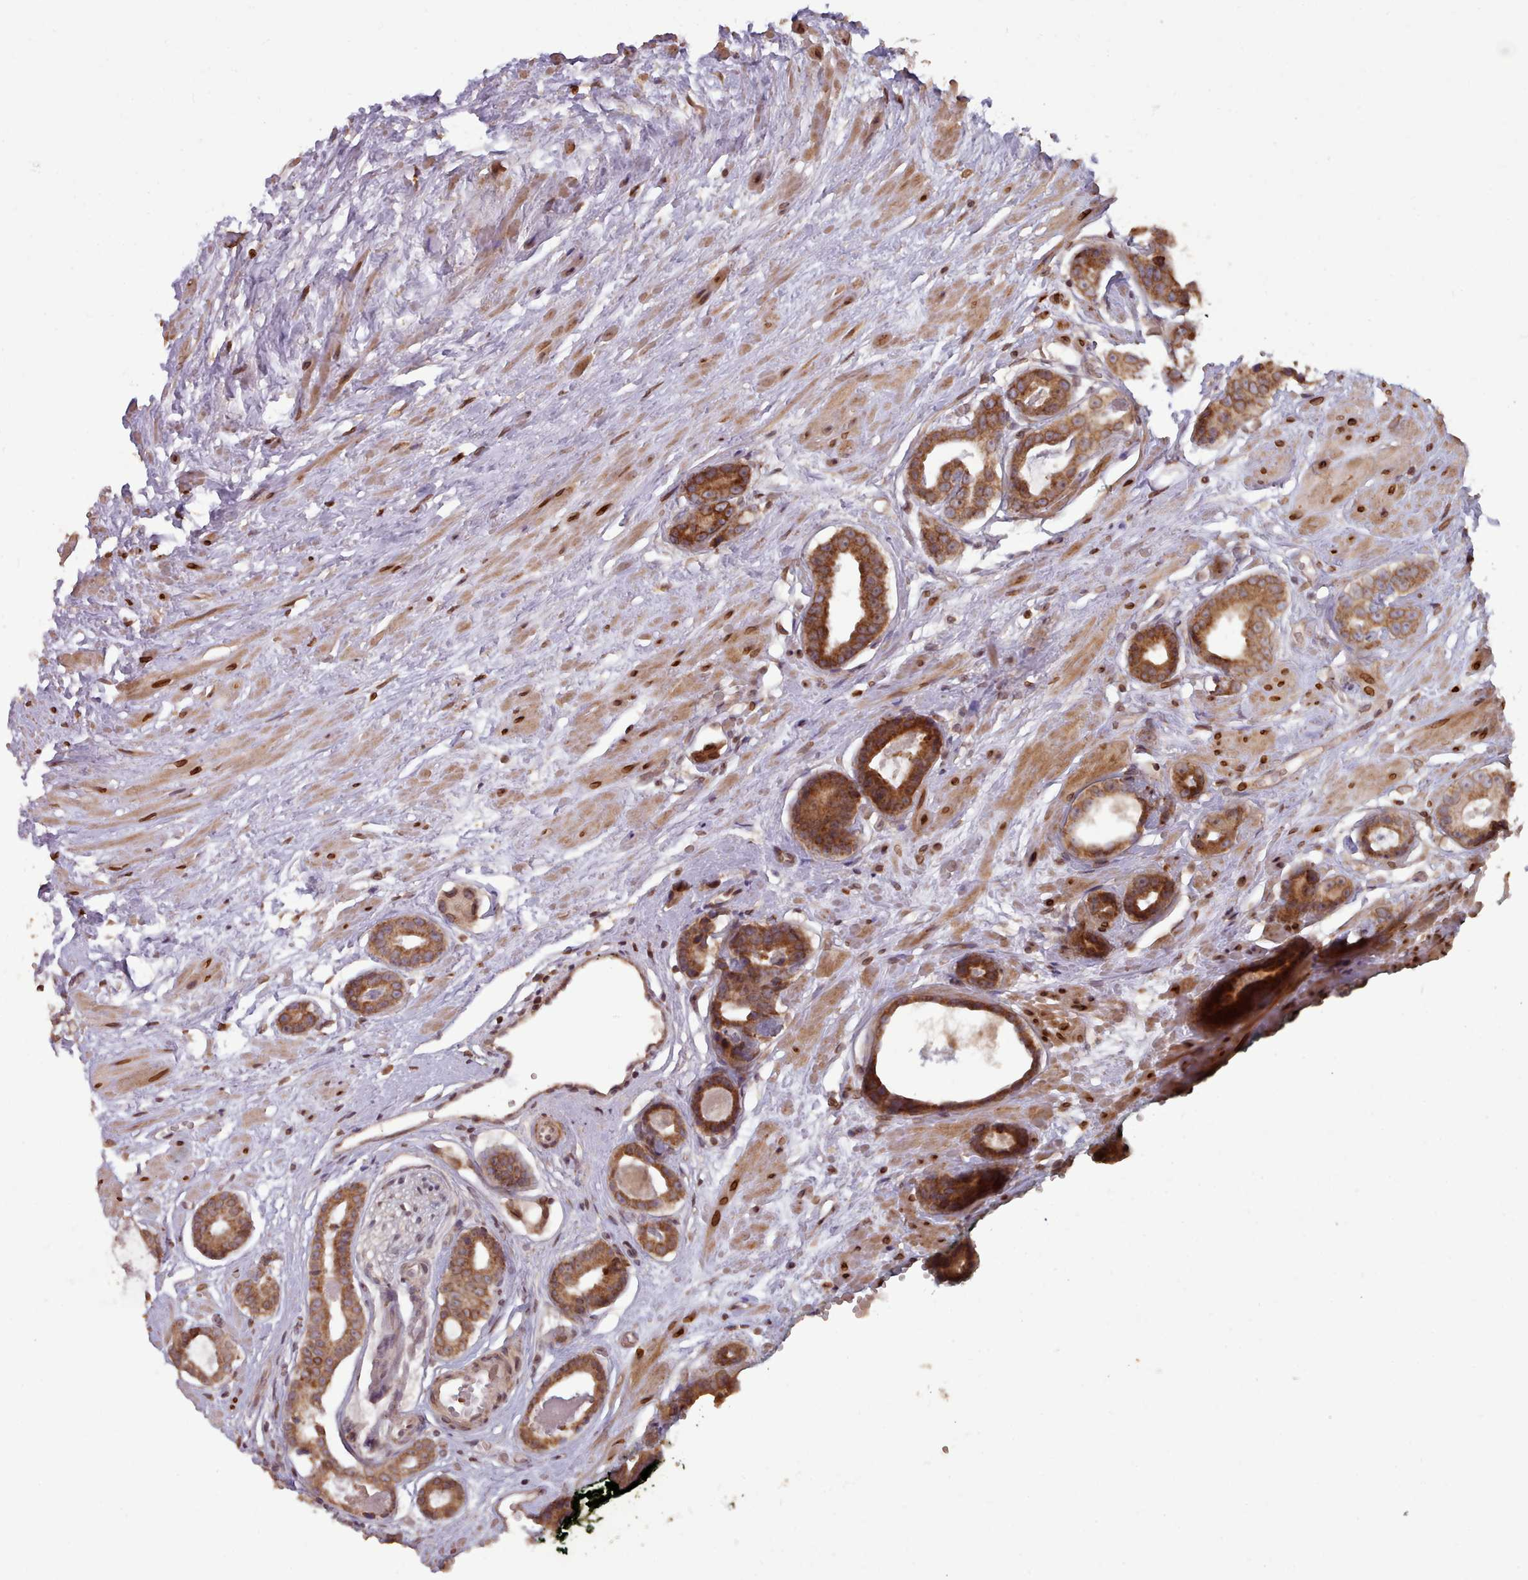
{"staining": {"intensity": "moderate", "quantity": ">75%", "location": "cytoplasmic/membranous"}, "tissue": "prostate cancer", "cell_type": "Tumor cells", "image_type": "cancer", "snomed": [{"axis": "morphology", "description": "Adenocarcinoma, Low grade"}, {"axis": "topography", "description": "Prostate"}], "caption": "The micrograph demonstrates staining of prostate cancer, revealing moderate cytoplasmic/membranous protein expression (brown color) within tumor cells. The protein of interest is shown in brown color, while the nuclei are stained blue.", "gene": "TOR1AIP1", "patient": {"sex": "male", "age": 64}}